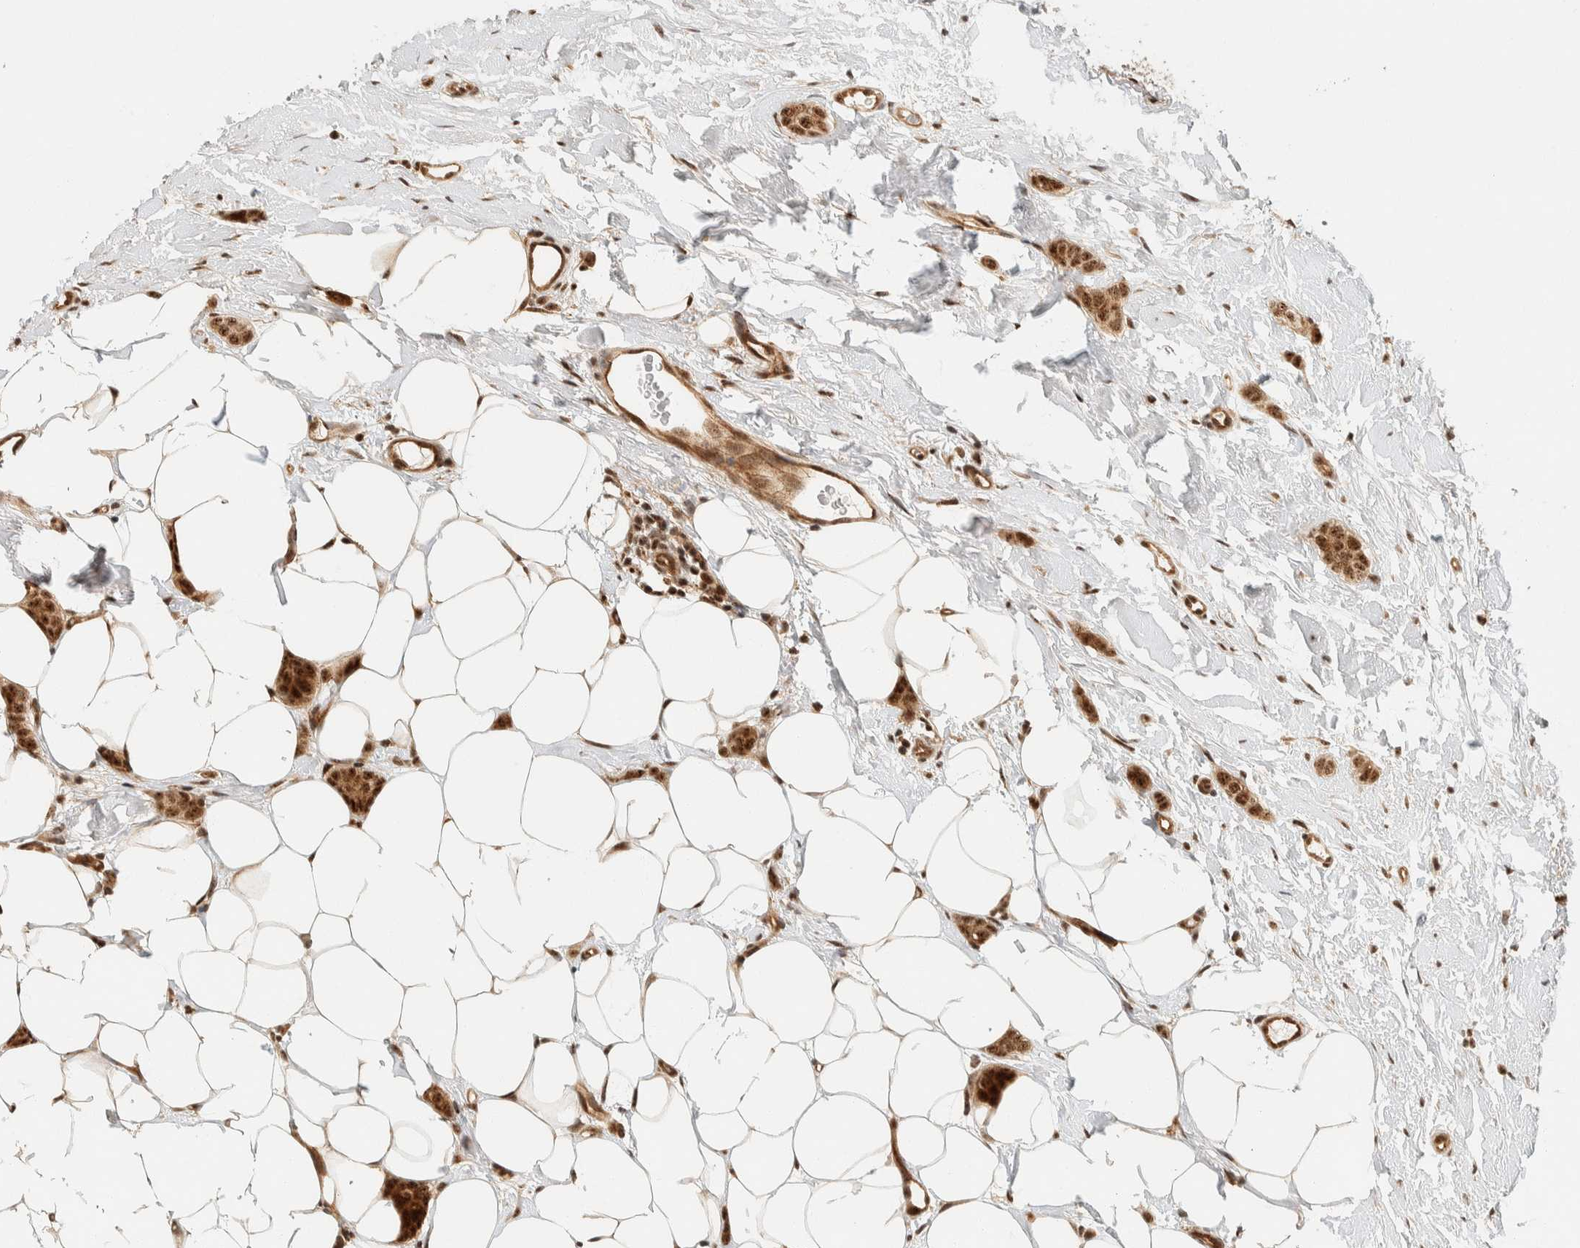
{"staining": {"intensity": "strong", "quantity": ">75%", "location": "cytoplasmic/membranous,nuclear"}, "tissue": "breast cancer", "cell_type": "Tumor cells", "image_type": "cancer", "snomed": [{"axis": "morphology", "description": "Lobular carcinoma"}, {"axis": "topography", "description": "Skin"}, {"axis": "topography", "description": "Breast"}], "caption": "Immunohistochemistry (DAB (3,3'-diaminobenzidine)) staining of lobular carcinoma (breast) reveals strong cytoplasmic/membranous and nuclear protein staining in about >75% of tumor cells.", "gene": "SIK1", "patient": {"sex": "female", "age": 46}}